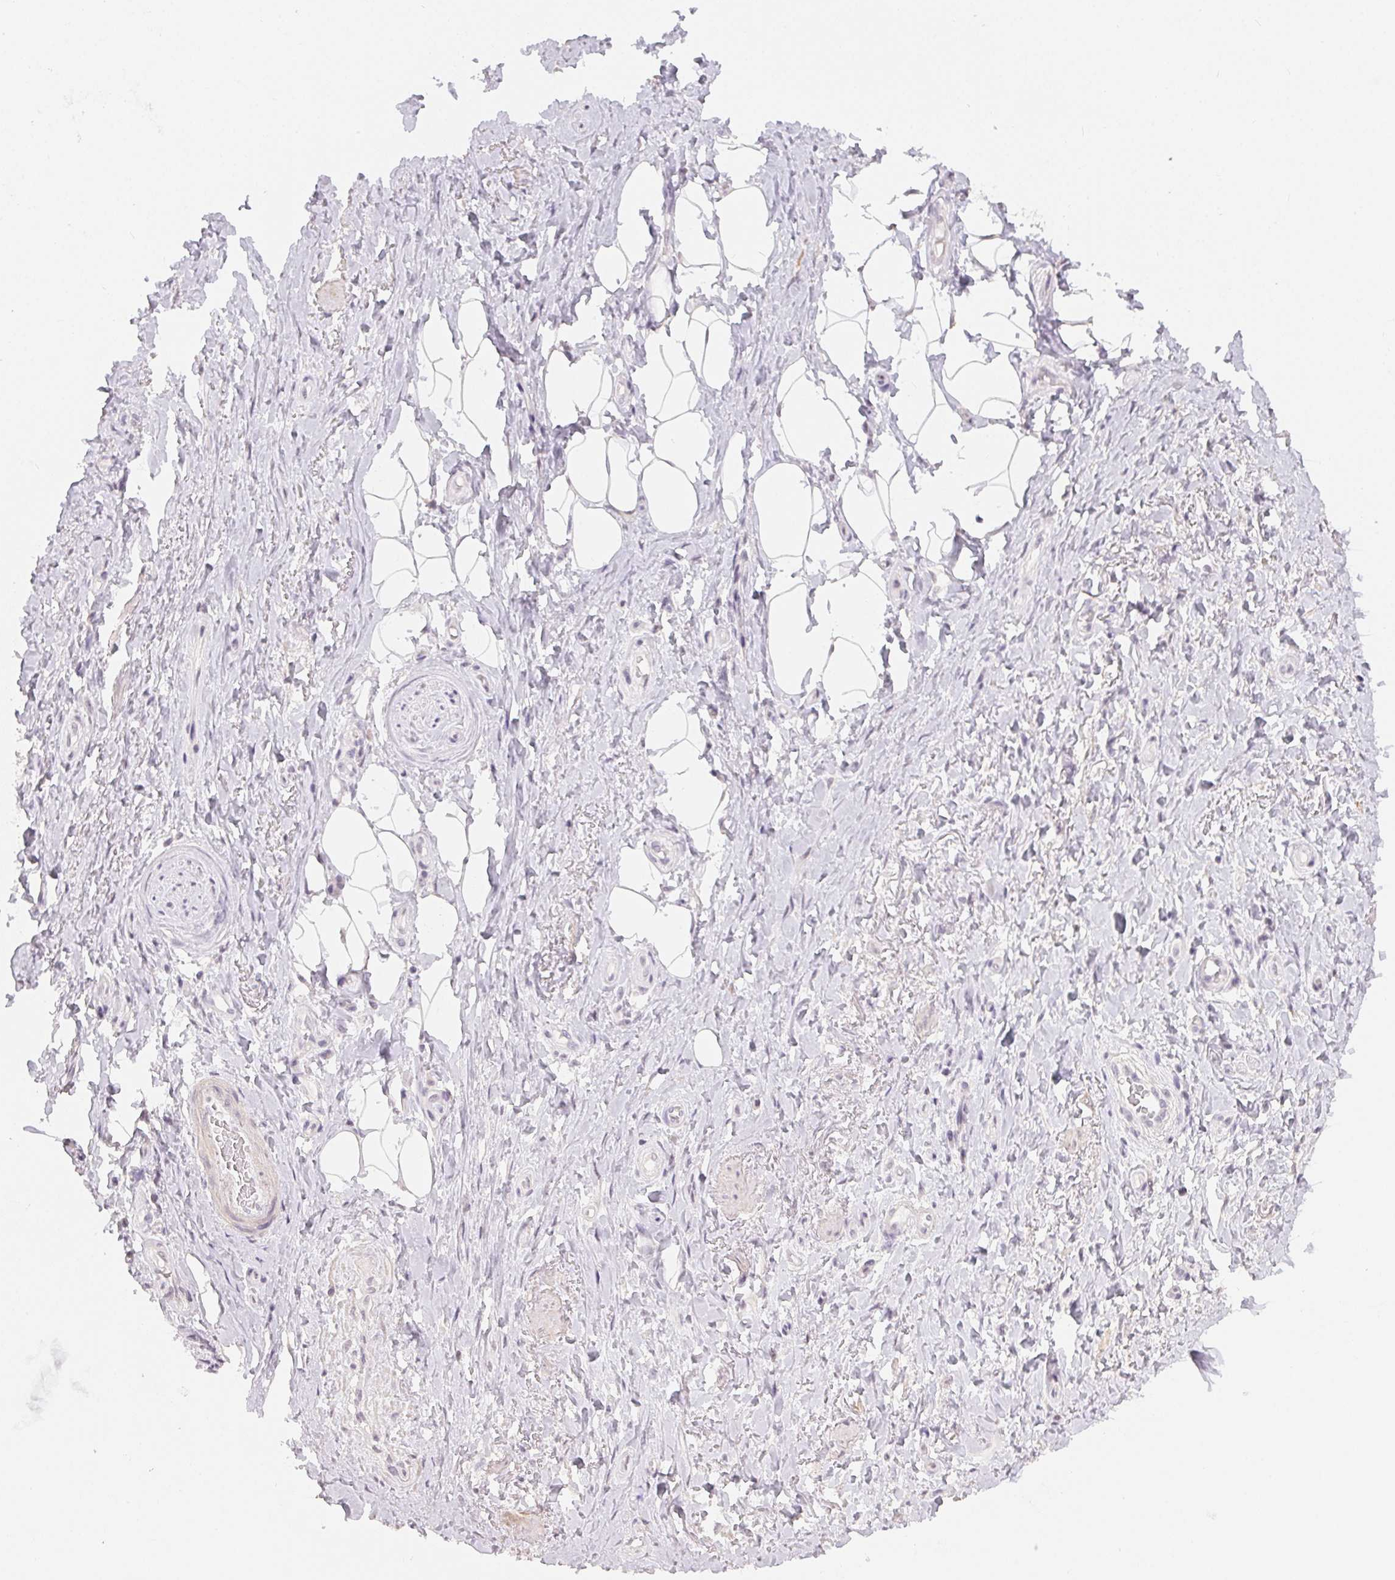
{"staining": {"intensity": "negative", "quantity": "none", "location": "none"}, "tissue": "adipose tissue", "cell_type": "Adipocytes", "image_type": "normal", "snomed": [{"axis": "morphology", "description": "Normal tissue, NOS"}, {"axis": "topography", "description": "Anal"}, {"axis": "topography", "description": "Peripheral nerve tissue"}], "caption": "Adipocytes are negative for brown protein staining in normal adipose tissue. The staining is performed using DAB brown chromogen with nuclei counter-stained in using hematoxylin.", "gene": "TMEM174", "patient": {"sex": "male", "age": 53}}